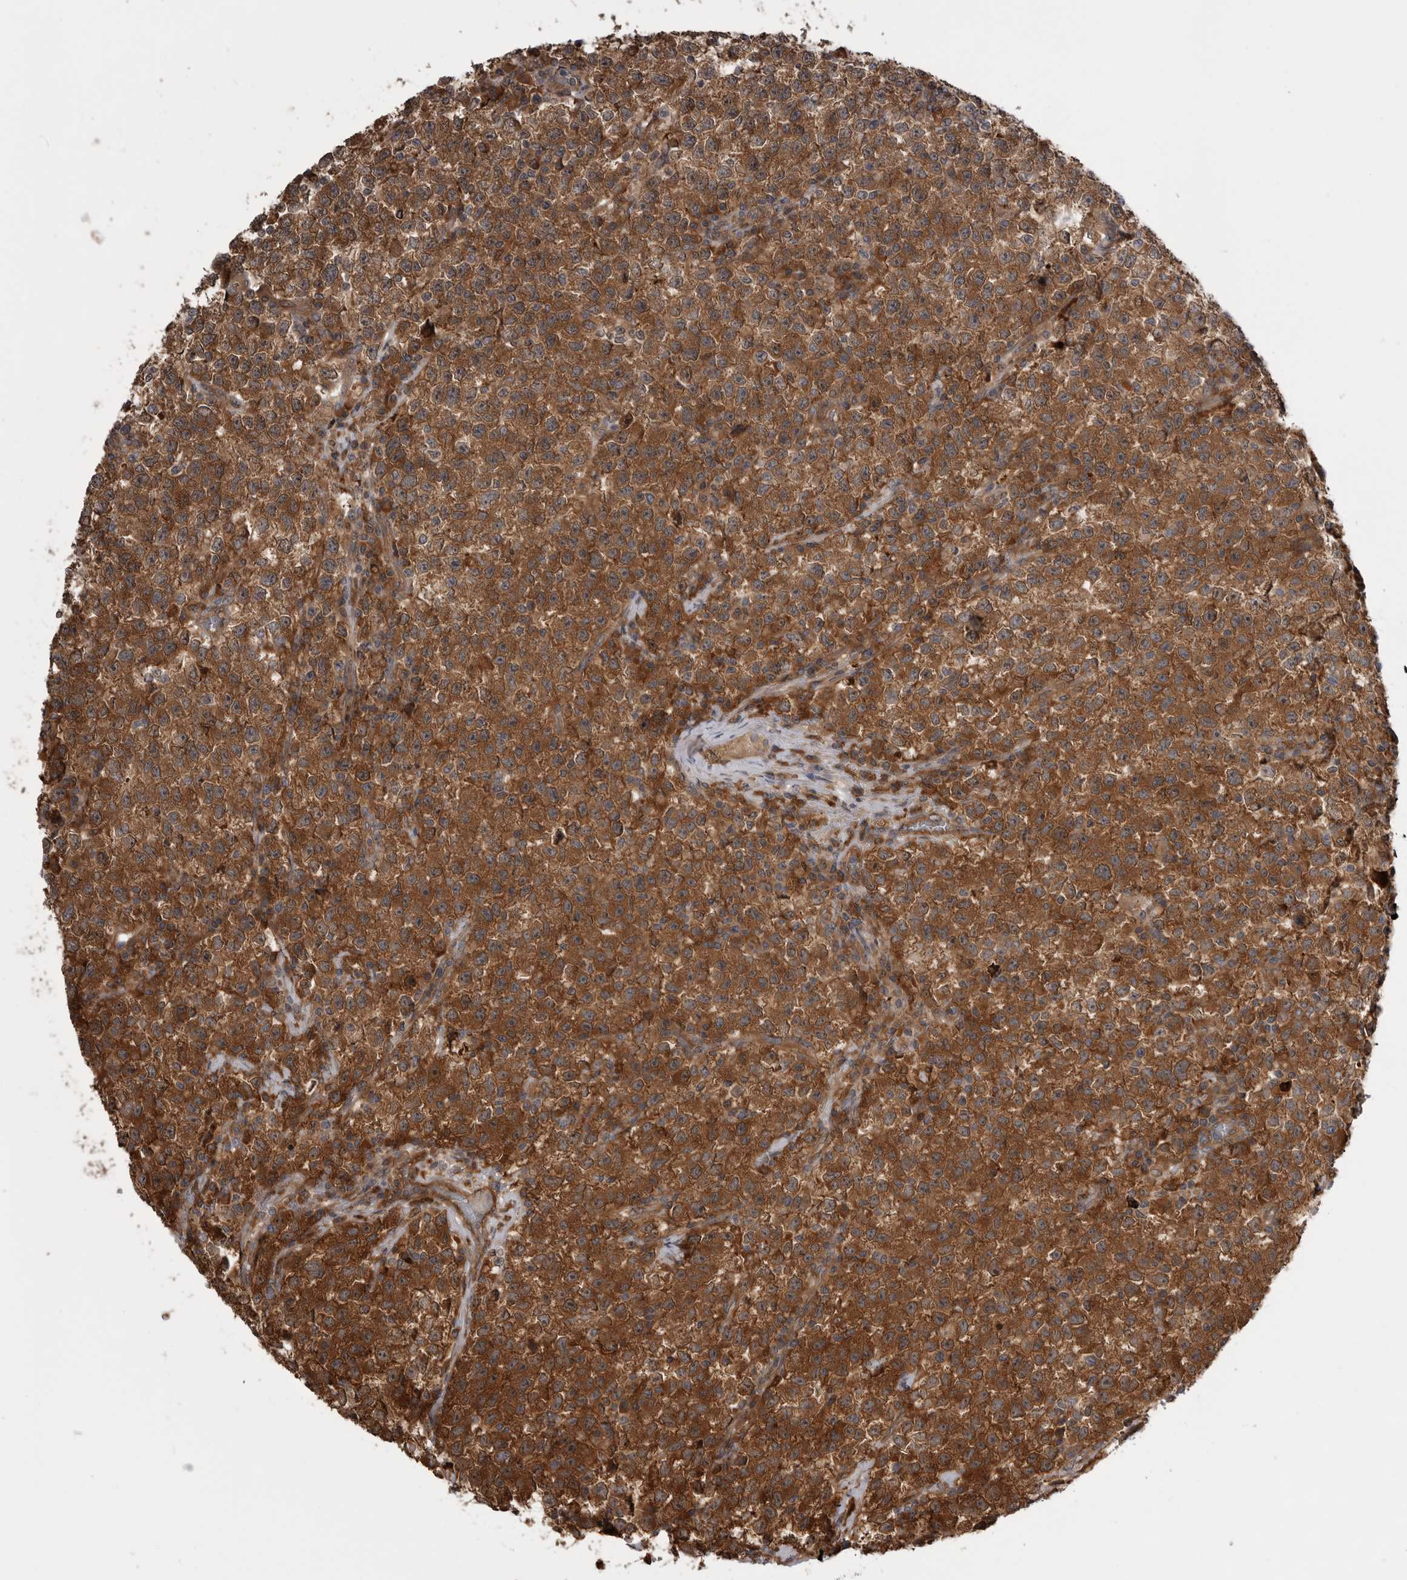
{"staining": {"intensity": "strong", "quantity": ">75%", "location": "cytoplasmic/membranous"}, "tissue": "testis cancer", "cell_type": "Tumor cells", "image_type": "cancer", "snomed": [{"axis": "morphology", "description": "Seminoma, NOS"}, {"axis": "topography", "description": "Testis"}], "caption": "The micrograph exhibits staining of testis seminoma, revealing strong cytoplasmic/membranous protein positivity (brown color) within tumor cells.", "gene": "RAB3GAP2", "patient": {"sex": "male", "age": 22}}